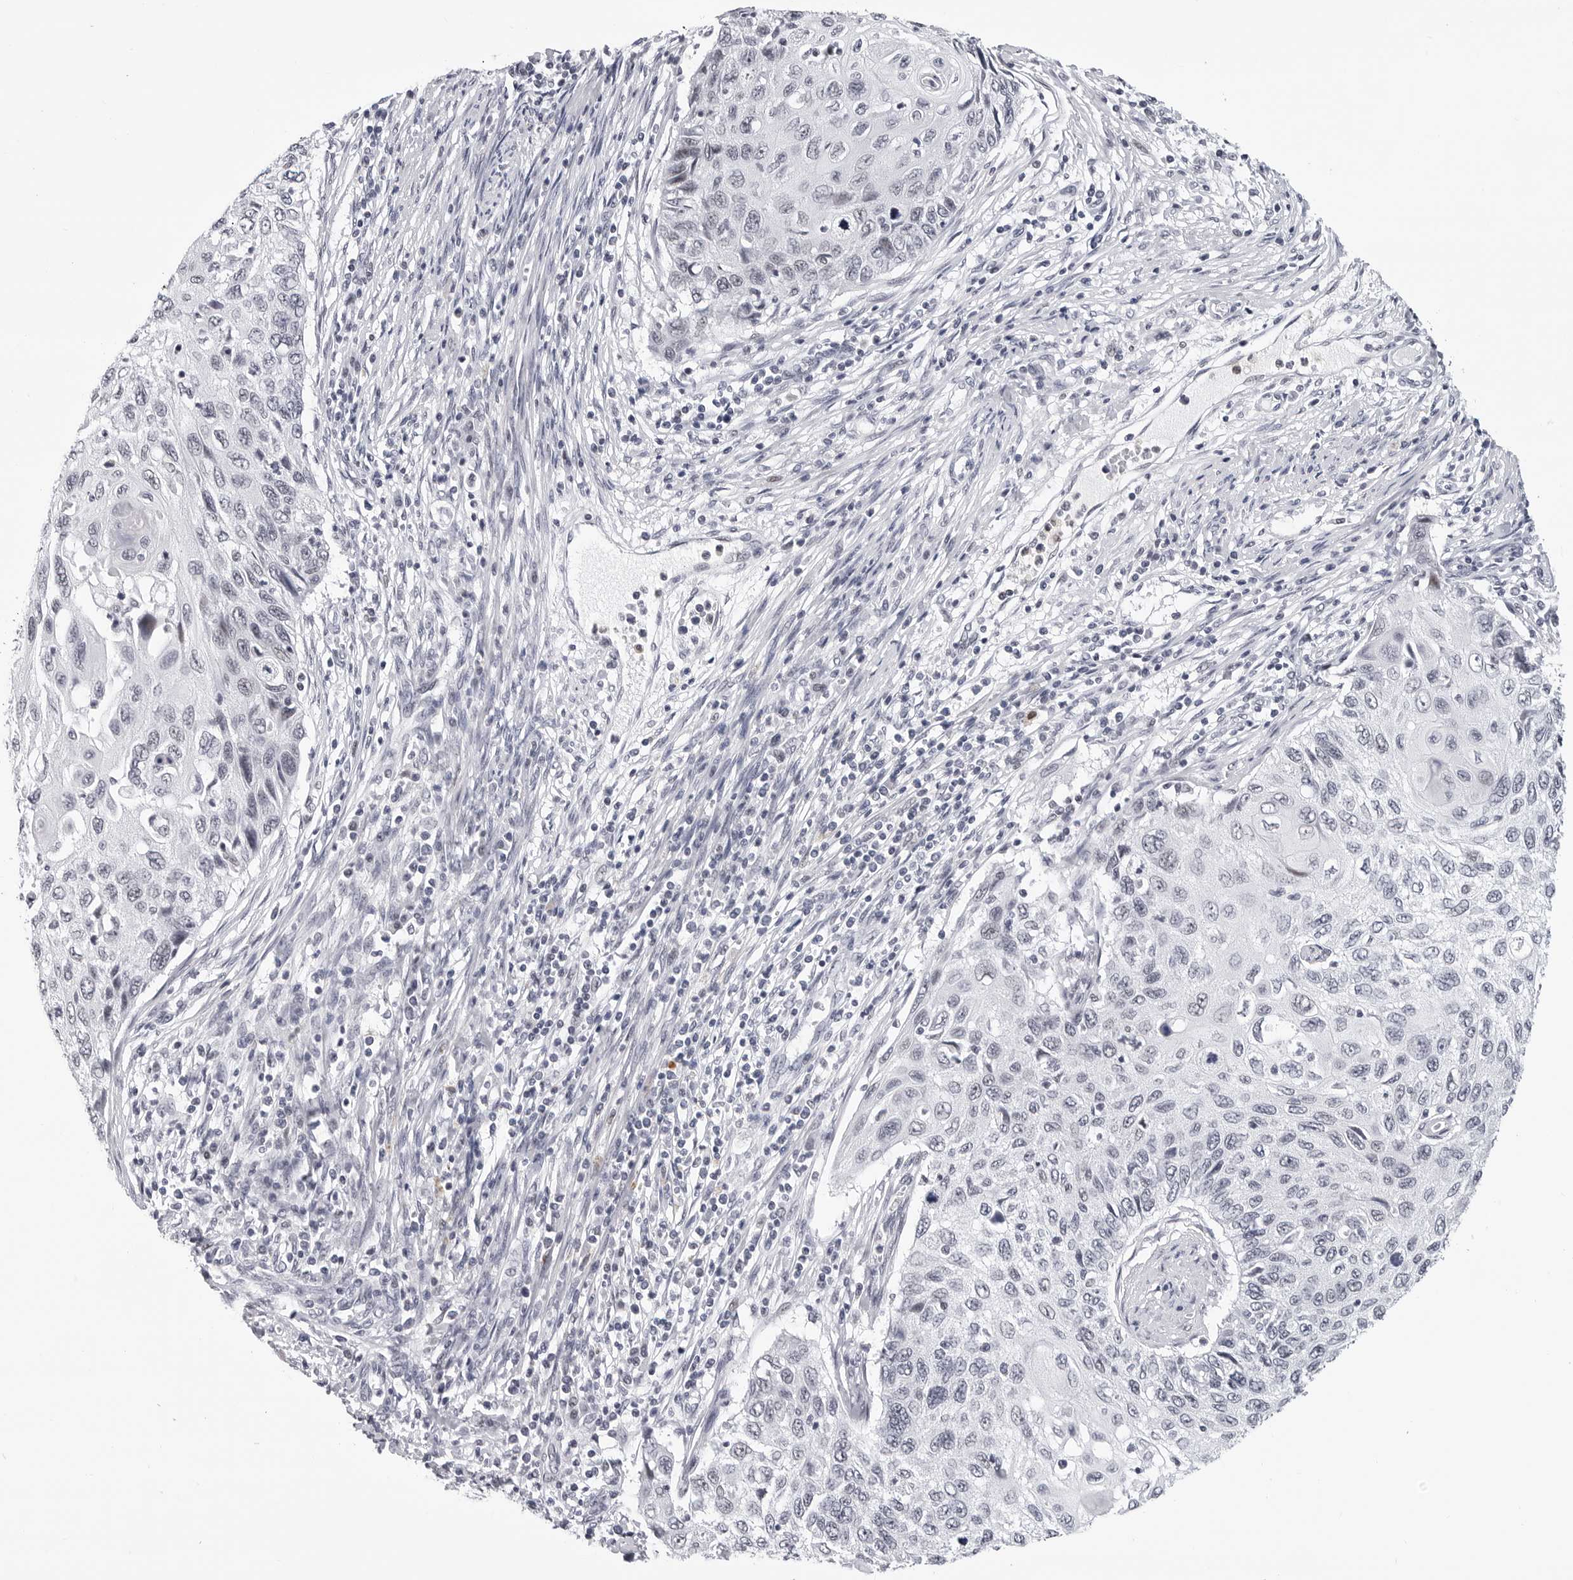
{"staining": {"intensity": "negative", "quantity": "none", "location": "none"}, "tissue": "cervical cancer", "cell_type": "Tumor cells", "image_type": "cancer", "snomed": [{"axis": "morphology", "description": "Squamous cell carcinoma, NOS"}, {"axis": "topography", "description": "Cervix"}], "caption": "This photomicrograph is of cervical squamous cell carcinoma stained with IHC to label a protein in brown with the nuclei are counter-stained blue. There is no positivity in tumor cells. (Stains: DAB immunohistochemistry (IHC) with hematoxylin counter stain, Microscopy: brightfield microscopy at high magnification).", "gene": "SF3B4", "patient": {"sex": "female", "age": 70}}